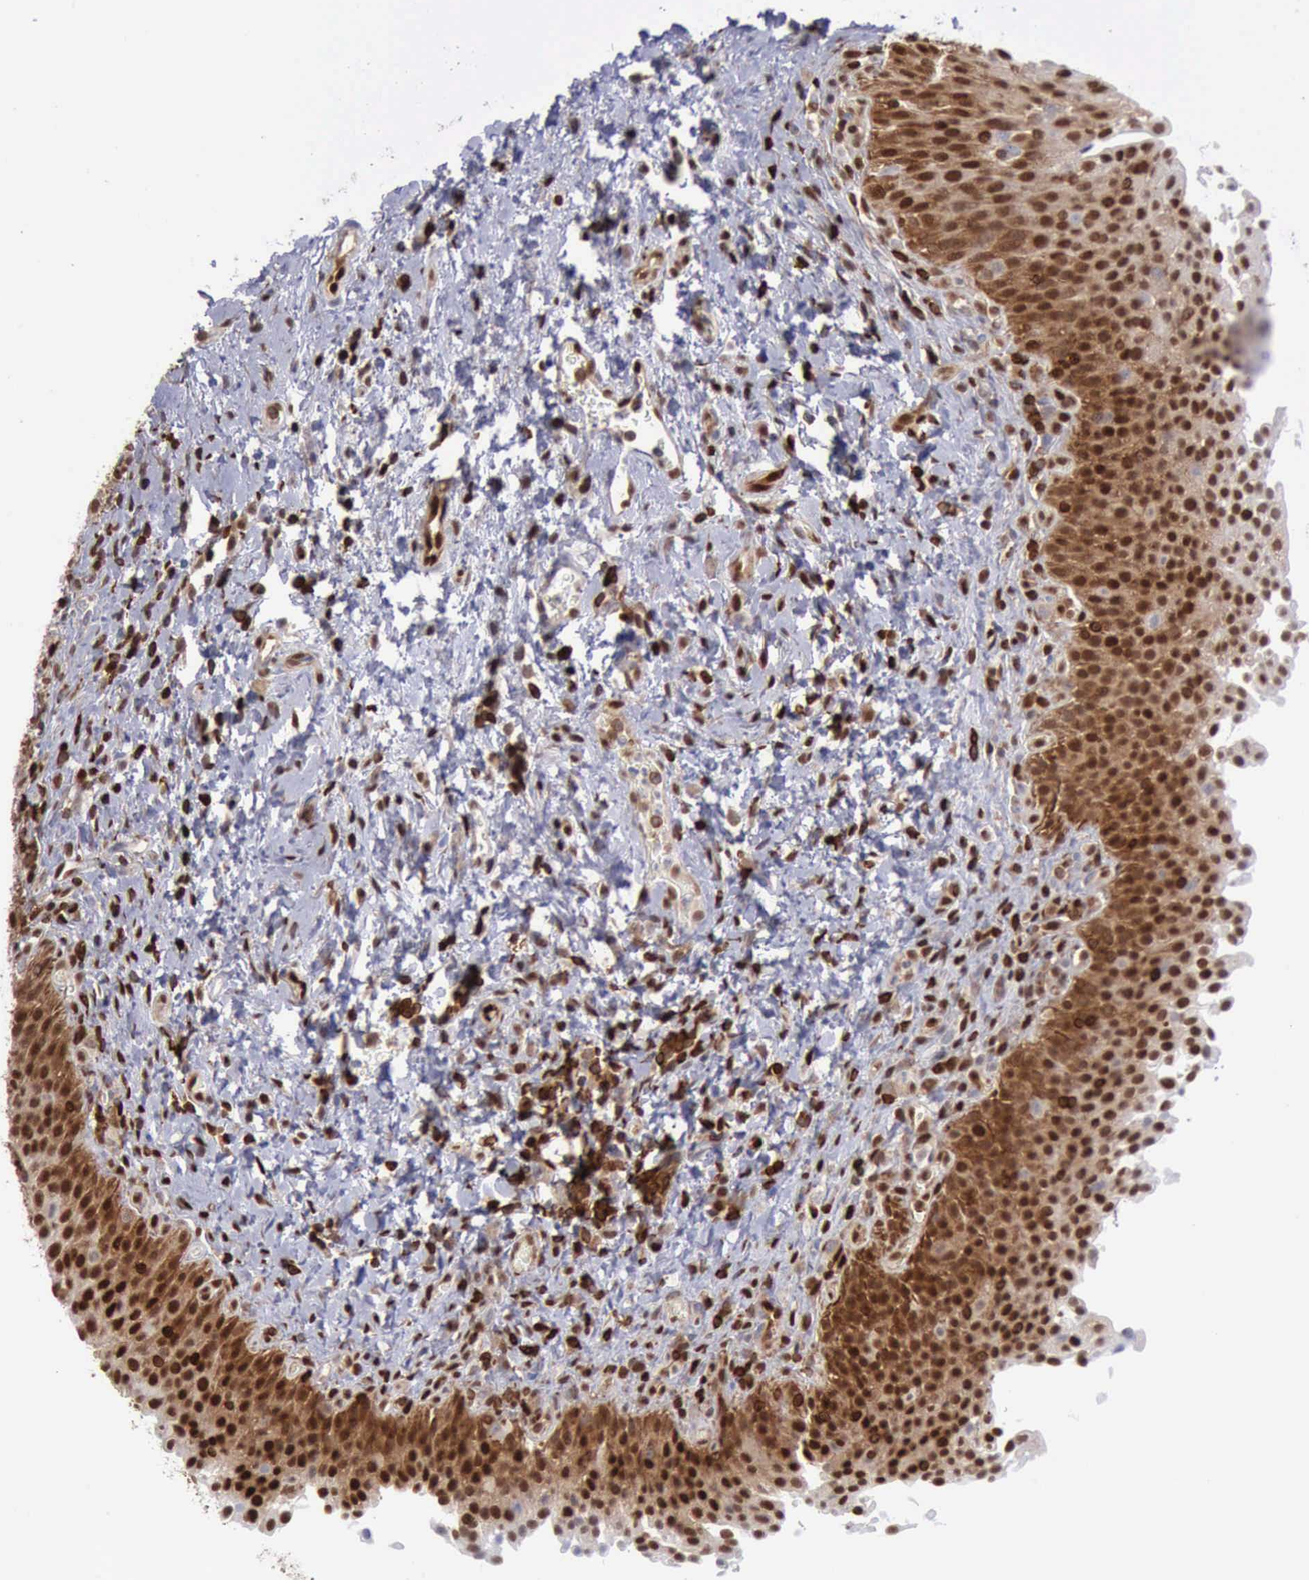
{"staining": {"intensity": "strong", "quantity": ">75%", "location": "cytoplasmic/membranous,nuclear"}, "tissue": "urinary bladder", "cell_type": "Urothelial cells", "image_type": "normal", "snomed": [{"axis": "morphology", "description": "Normal tissue, NOS"}, {"axis": "topography", "description": "Urinary bladder"}], "caption": "Immunohistochemistry (IHC) (DAB) staining of unremarkable human urinary bladder exhibits strong cytoplasmic/membranous,nuclear protein staining in approximately >75% of urothelial cells. Nuclei are stained in blue.", "gene": "PDCD4", "patient": {"sex": "male", "age": 51}}